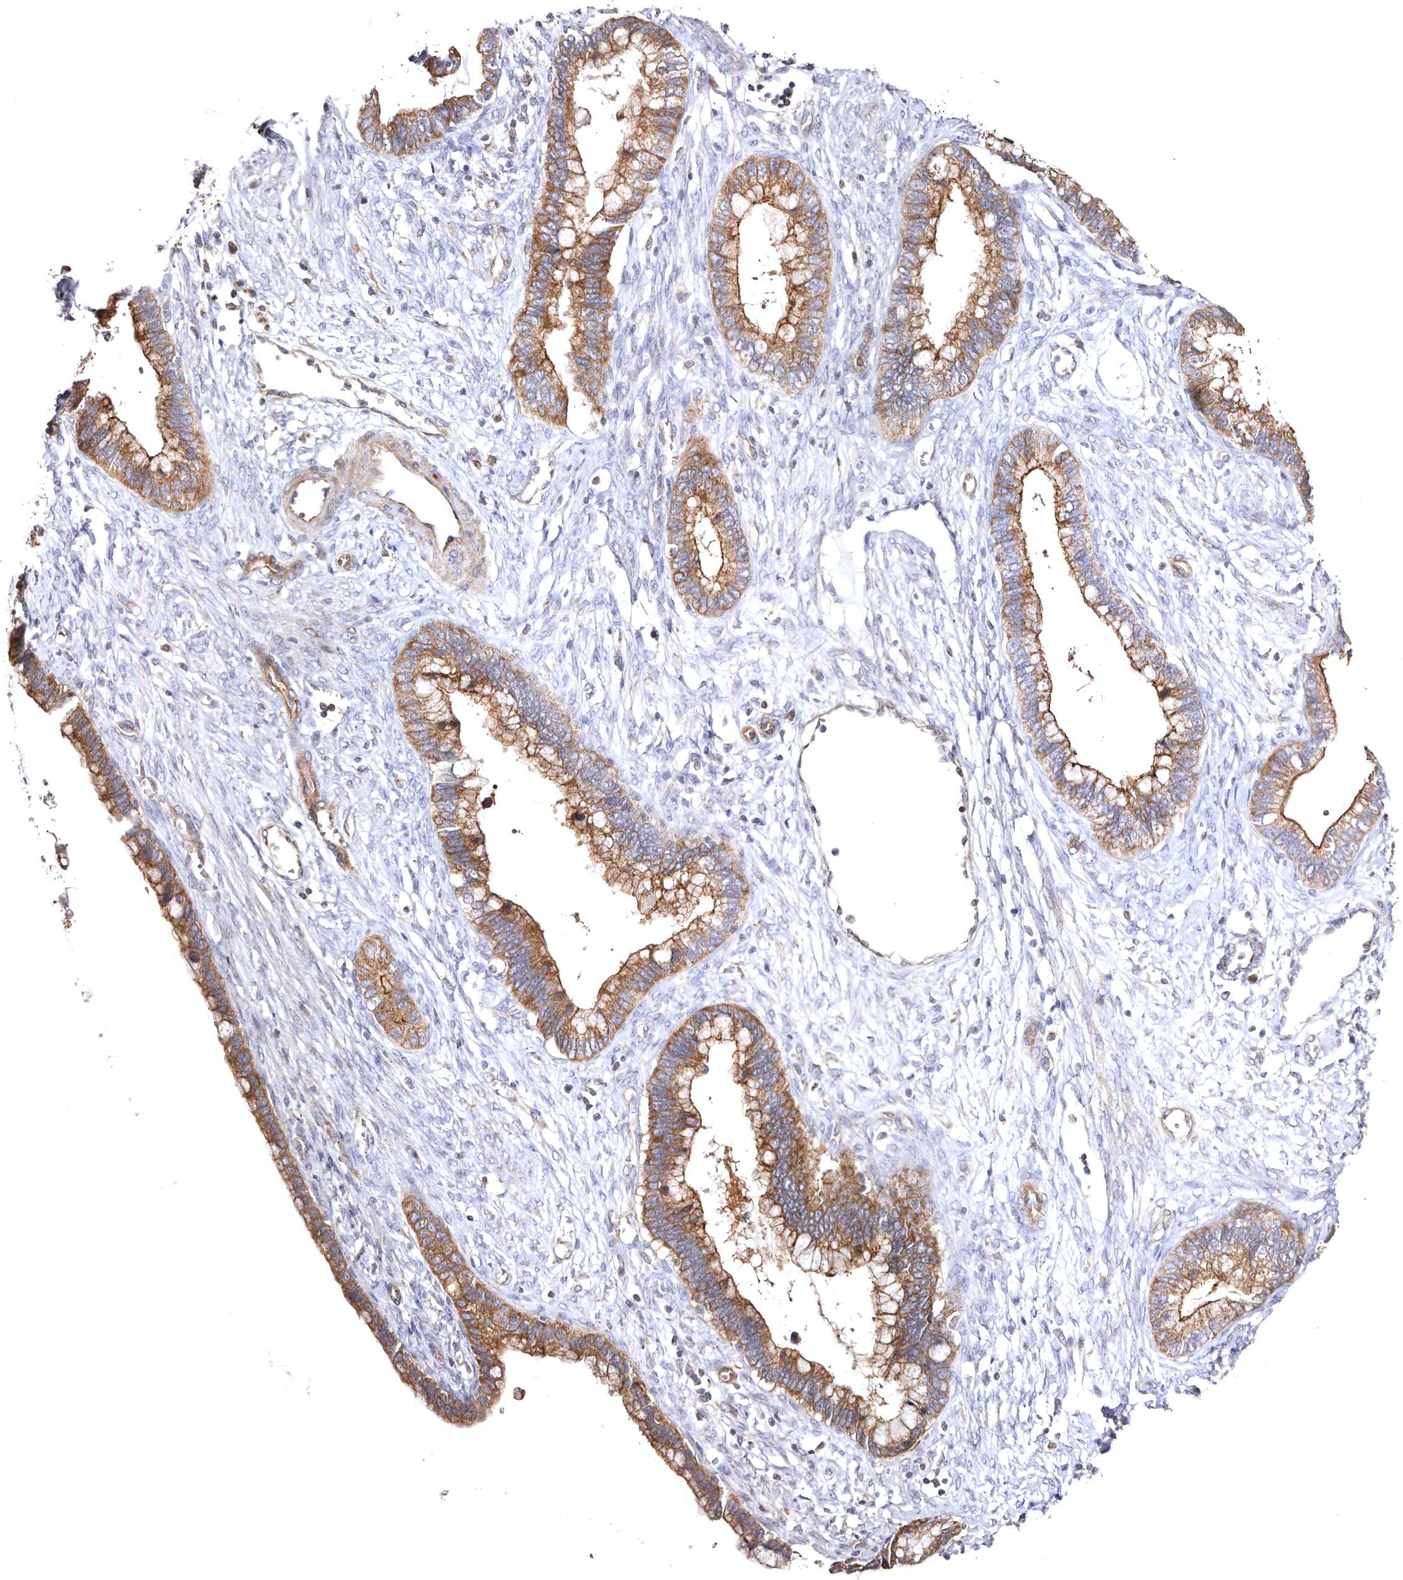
{"staining": {"intensity": "moderate", "quantity": ">75%", "location": "cytoplasmic/membranous"}, "tissue": "cervical cancer", "cell_type": "Tumor cells", "image_type": "cancer", "snomed": [{"axis": "morphology", "description": "Adenocarcinoma, NOS"}, {"axis": "topography", "description": "Cervix"}], "caption": "About >75% of tumor cells in cervical cancer (adenocarcinoma) display moderate cytoplasmic/membranous protein positivity as visualized by brown immunohistochemical staining.", "gene": "BAIAP2L1", "patient": {"sex": "female", "age": 44}}